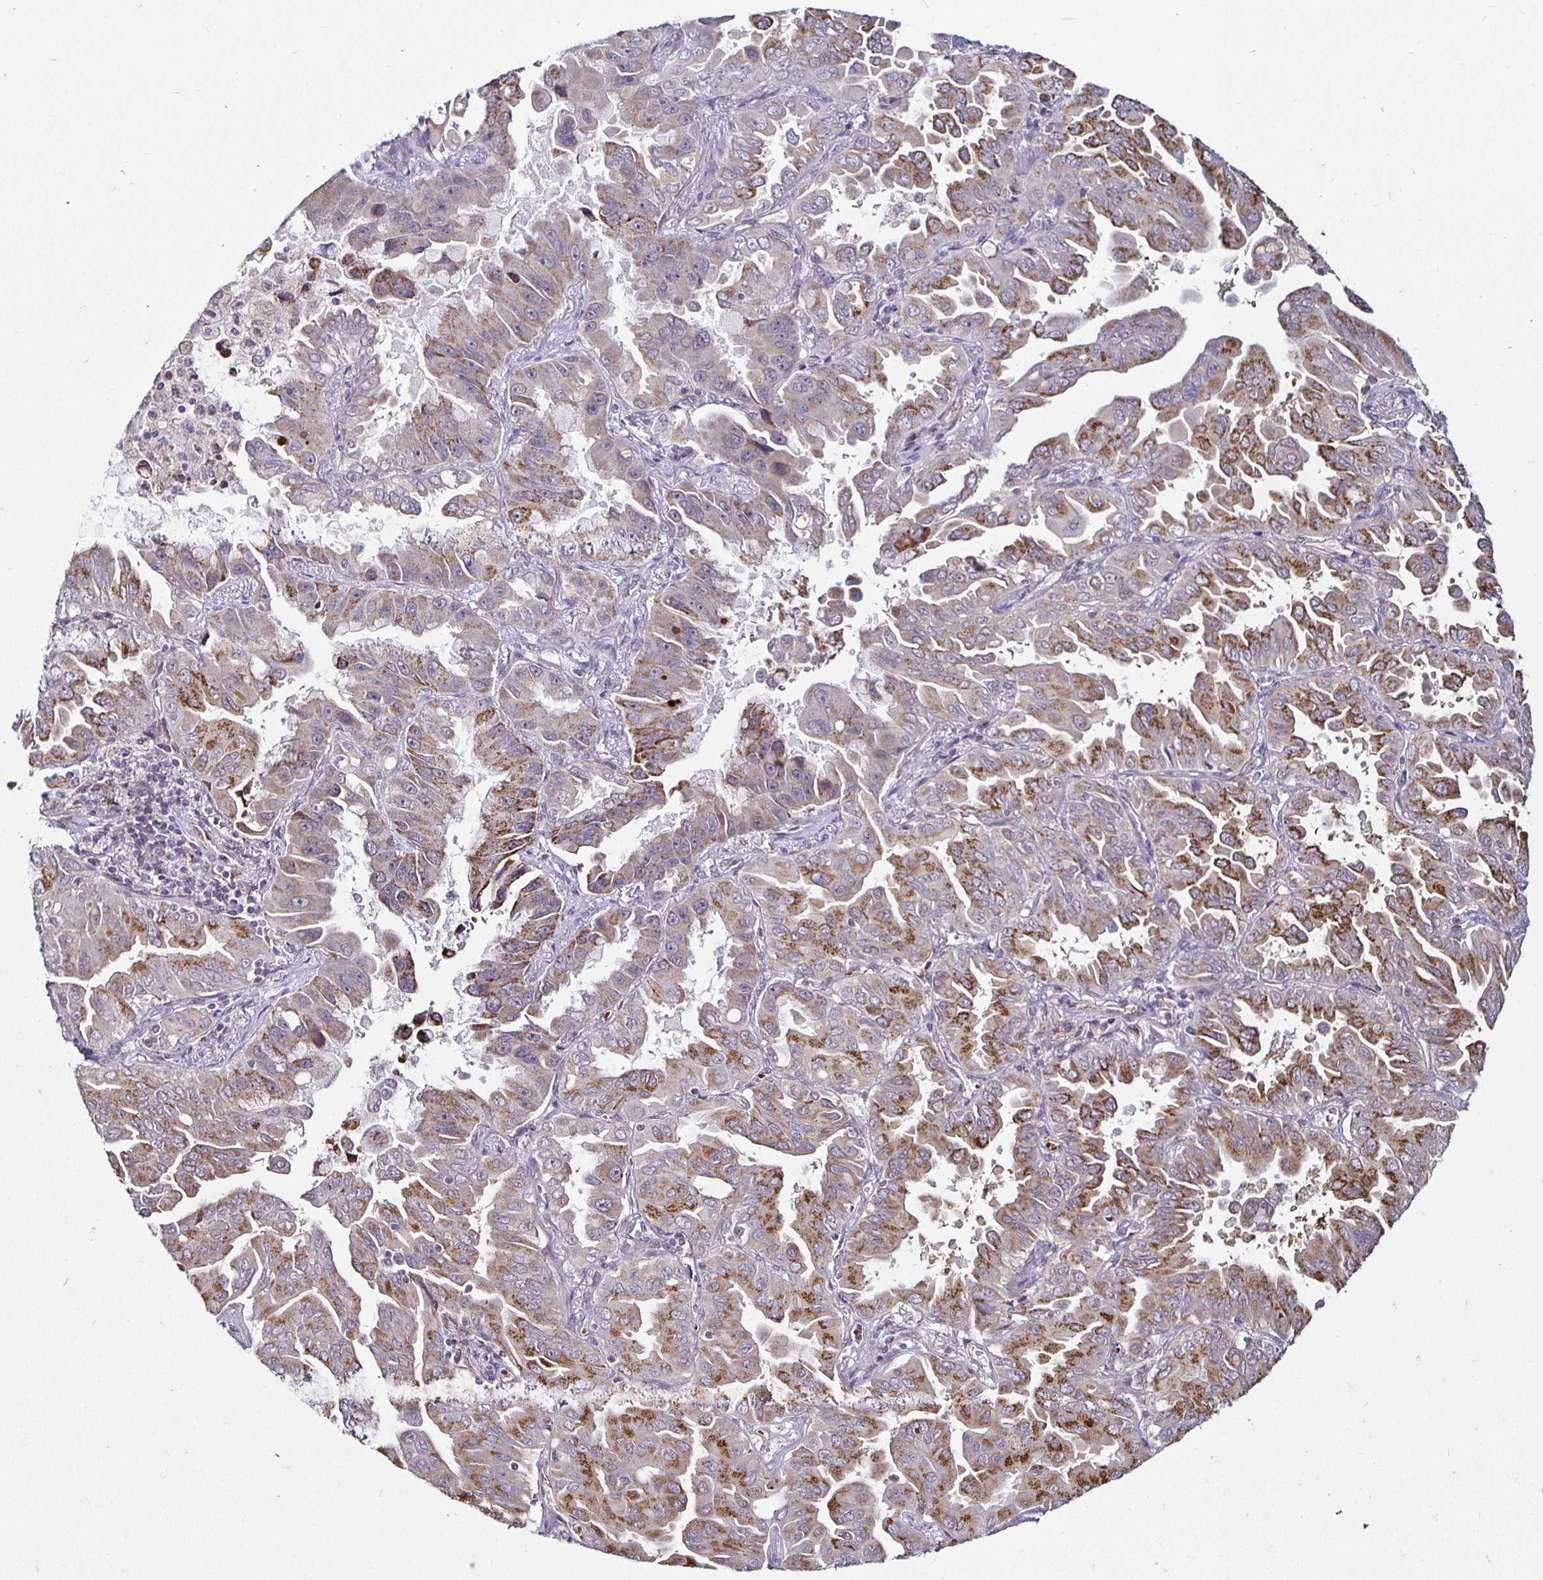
{"staining": {"intensity": "moderate", "quantity": "25%-75%", "location": "cytoplasmic/membranous"}, "tissue": "lung cancer", "cell_type": "Tumor cells", "image_type": "cancer", "snomed": [{"axis": "morphology", "description": "Adenocarcinoma, NOS"}, {"axis": "topography", "description": "Lung"}], "caption": "DAB (3,3'-diaminobenzidine) immunohistochemical staining of human lung adenocarcinoma displays moderate cytoplasmic/membranous protein expression in approximately 25%-75% of tumor cells.", "gene": "ATG3", "patient": {"sex": "male", "age": 64}}